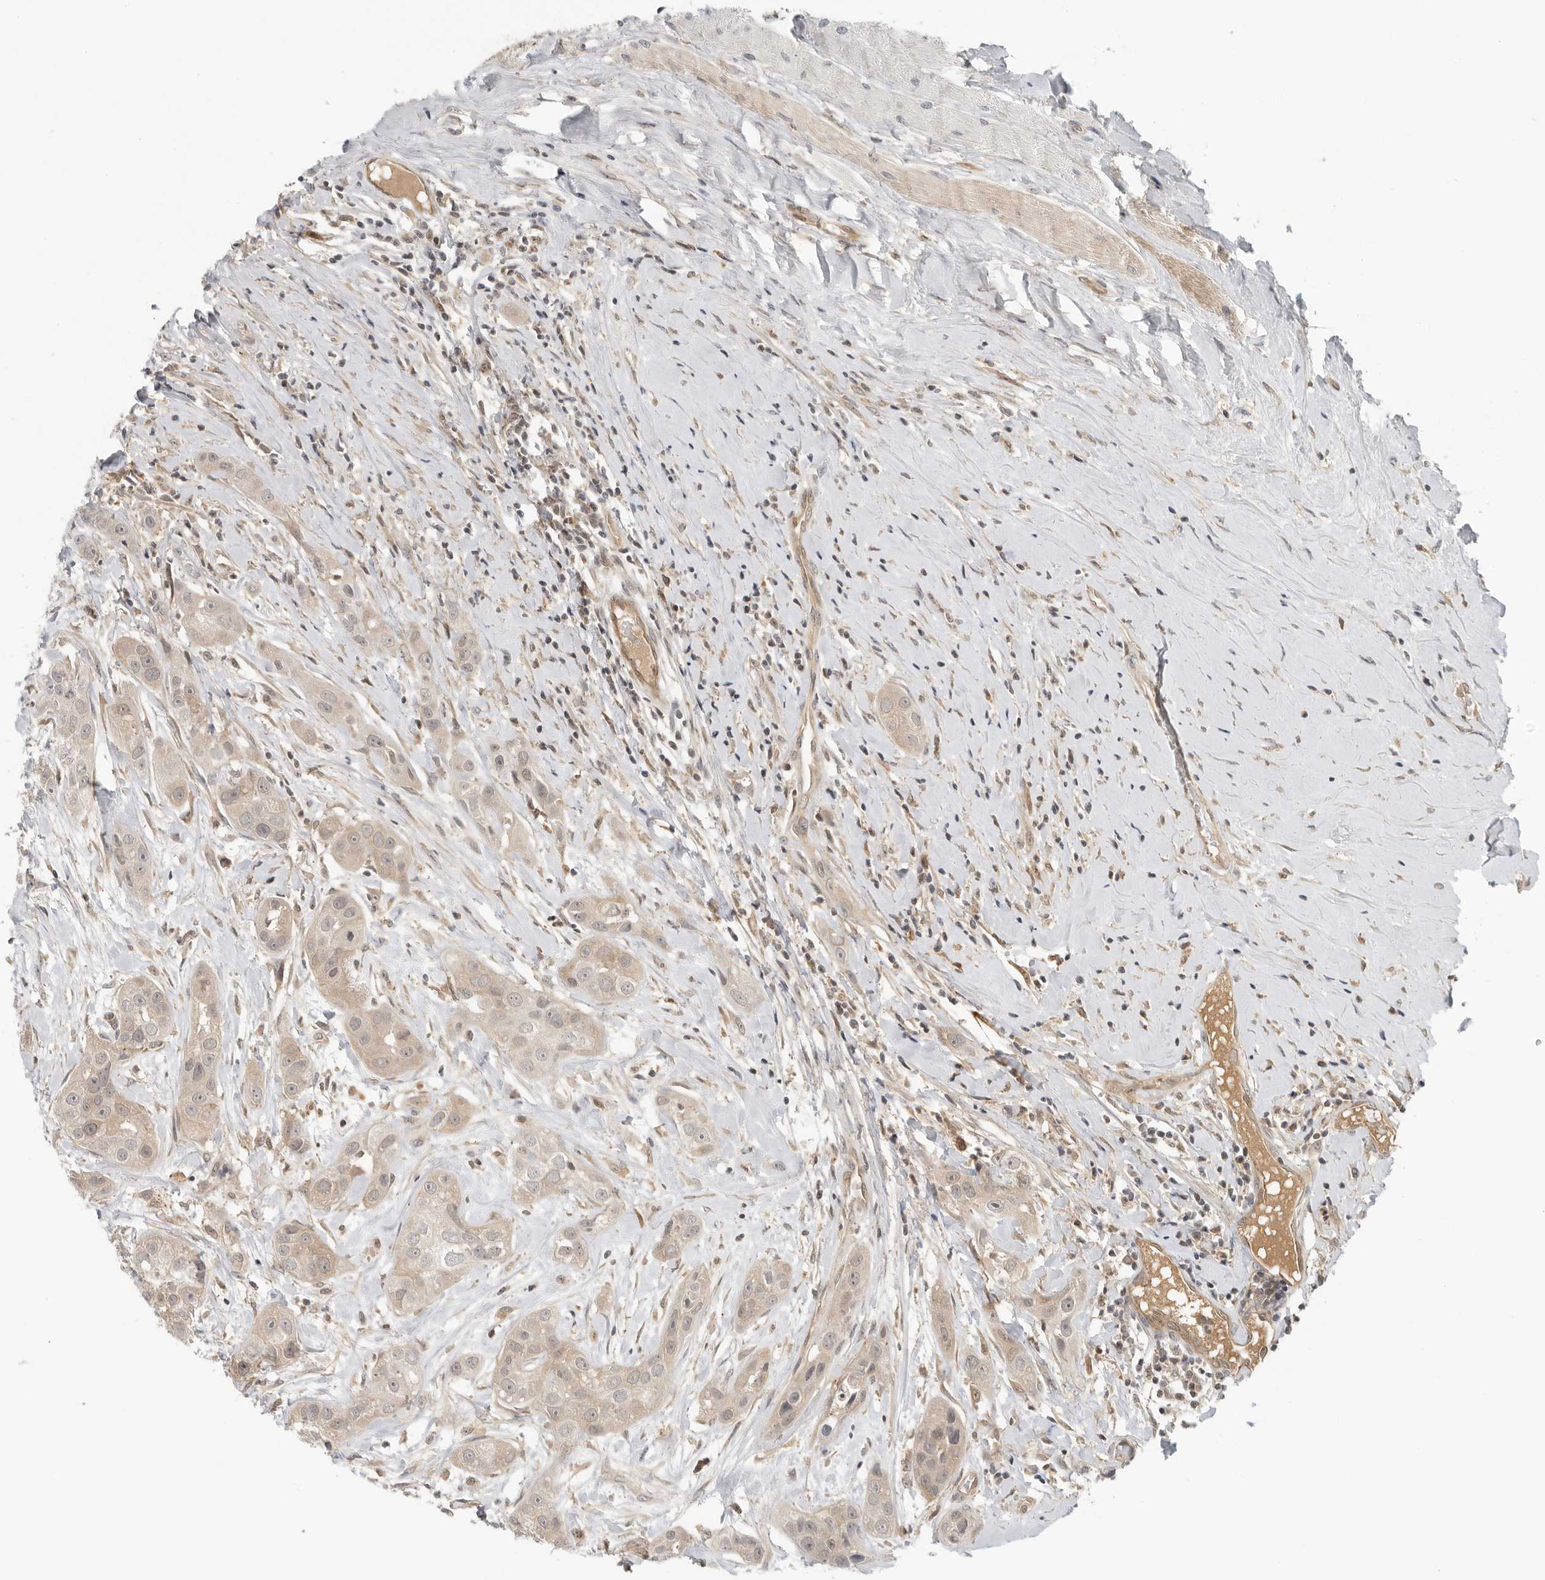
{"staining": {"intensity": "weak", "quantity": ">75%", "location": "cytoplasmic/membranous"}, "tissue": "head and neck cancer", "cell_type": "Tumor cells", "image_type": "cancer", "snomed": [{"axis": "morphology", "description": "Normal tissue, NOS"}, {"axis": "morphology", "description": "Squamous cell carcinoma, NOS"}, {"axis": "topography", "description": "Skeletal muscle"}, {"axis": "topography", "description": "Head-Neck"}], "caption": "High-magnification brightfield microscopy of head and neck cancer stained with DAB (3,3'-diaminobenzidine) (brown) and counterstained with hematoxylin (blue). tumor cells exhibit weak cytoplasmic/membranous positivity is appreciated in about>75% of cells. (IHC, brightfield microscopy, high magnification).", "gene": "SUGCT", "patient": {"sex": "male", "age": 51}}